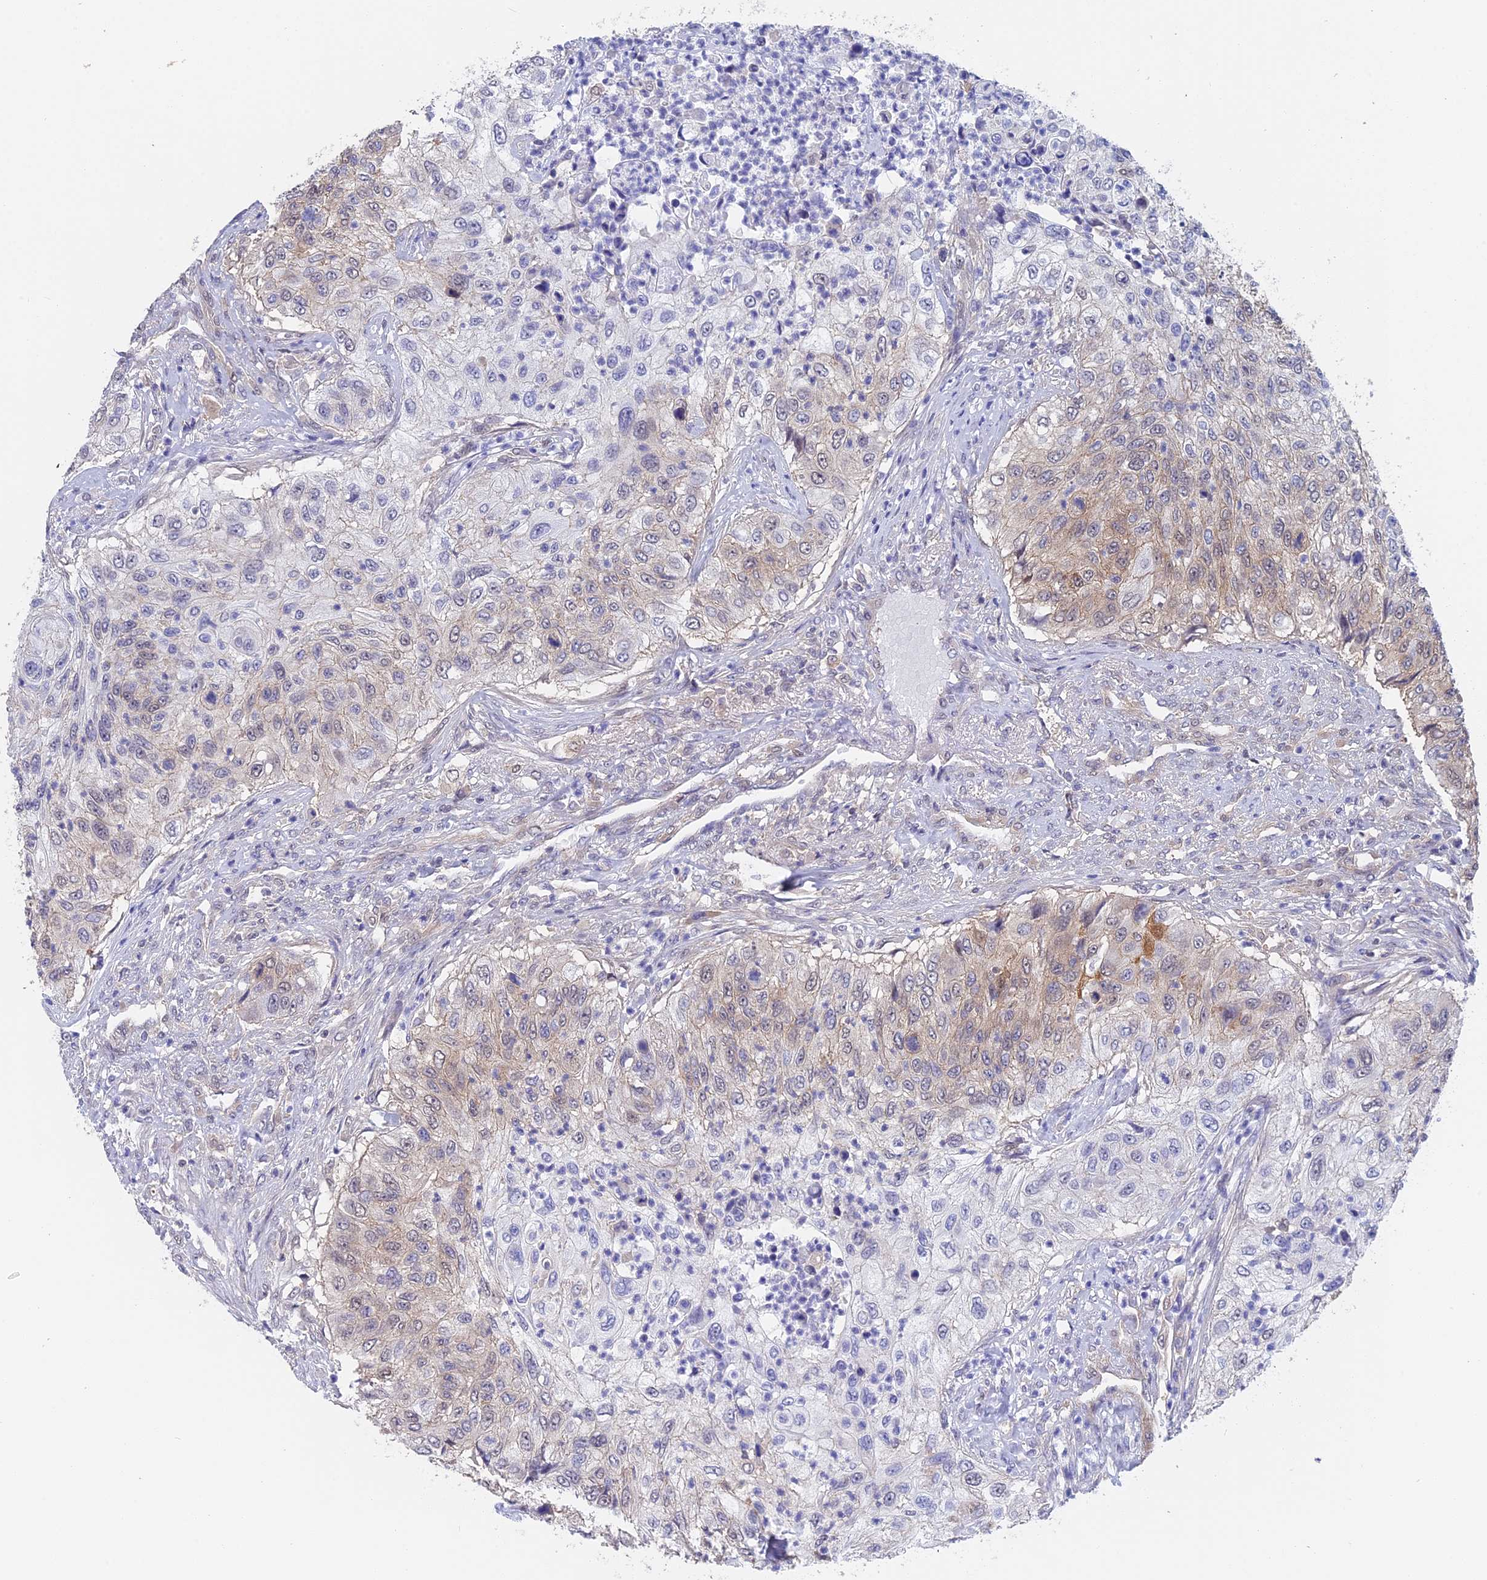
{"staining": {"intensity": "weak", "quantity": "<25%", "location": "cytoplasmic/membranous"}, "tissue": "urothelial cancer", "cell_type": "Tumor cells", "image_type": "cancer", "snomed": [{"axis": "morphology", "description": "Urothelial carcinoma, High grade"}, {"axis": "topography", "description": "Urinary bladder"}], "caption": "IHC image of neoplastic tissue: high-grade urothelial carcinoma stained with DAB shows no significant protein staining in tumor cells.", "gene": "STUB1", "patient": {"sex": "female", "age": 60}}